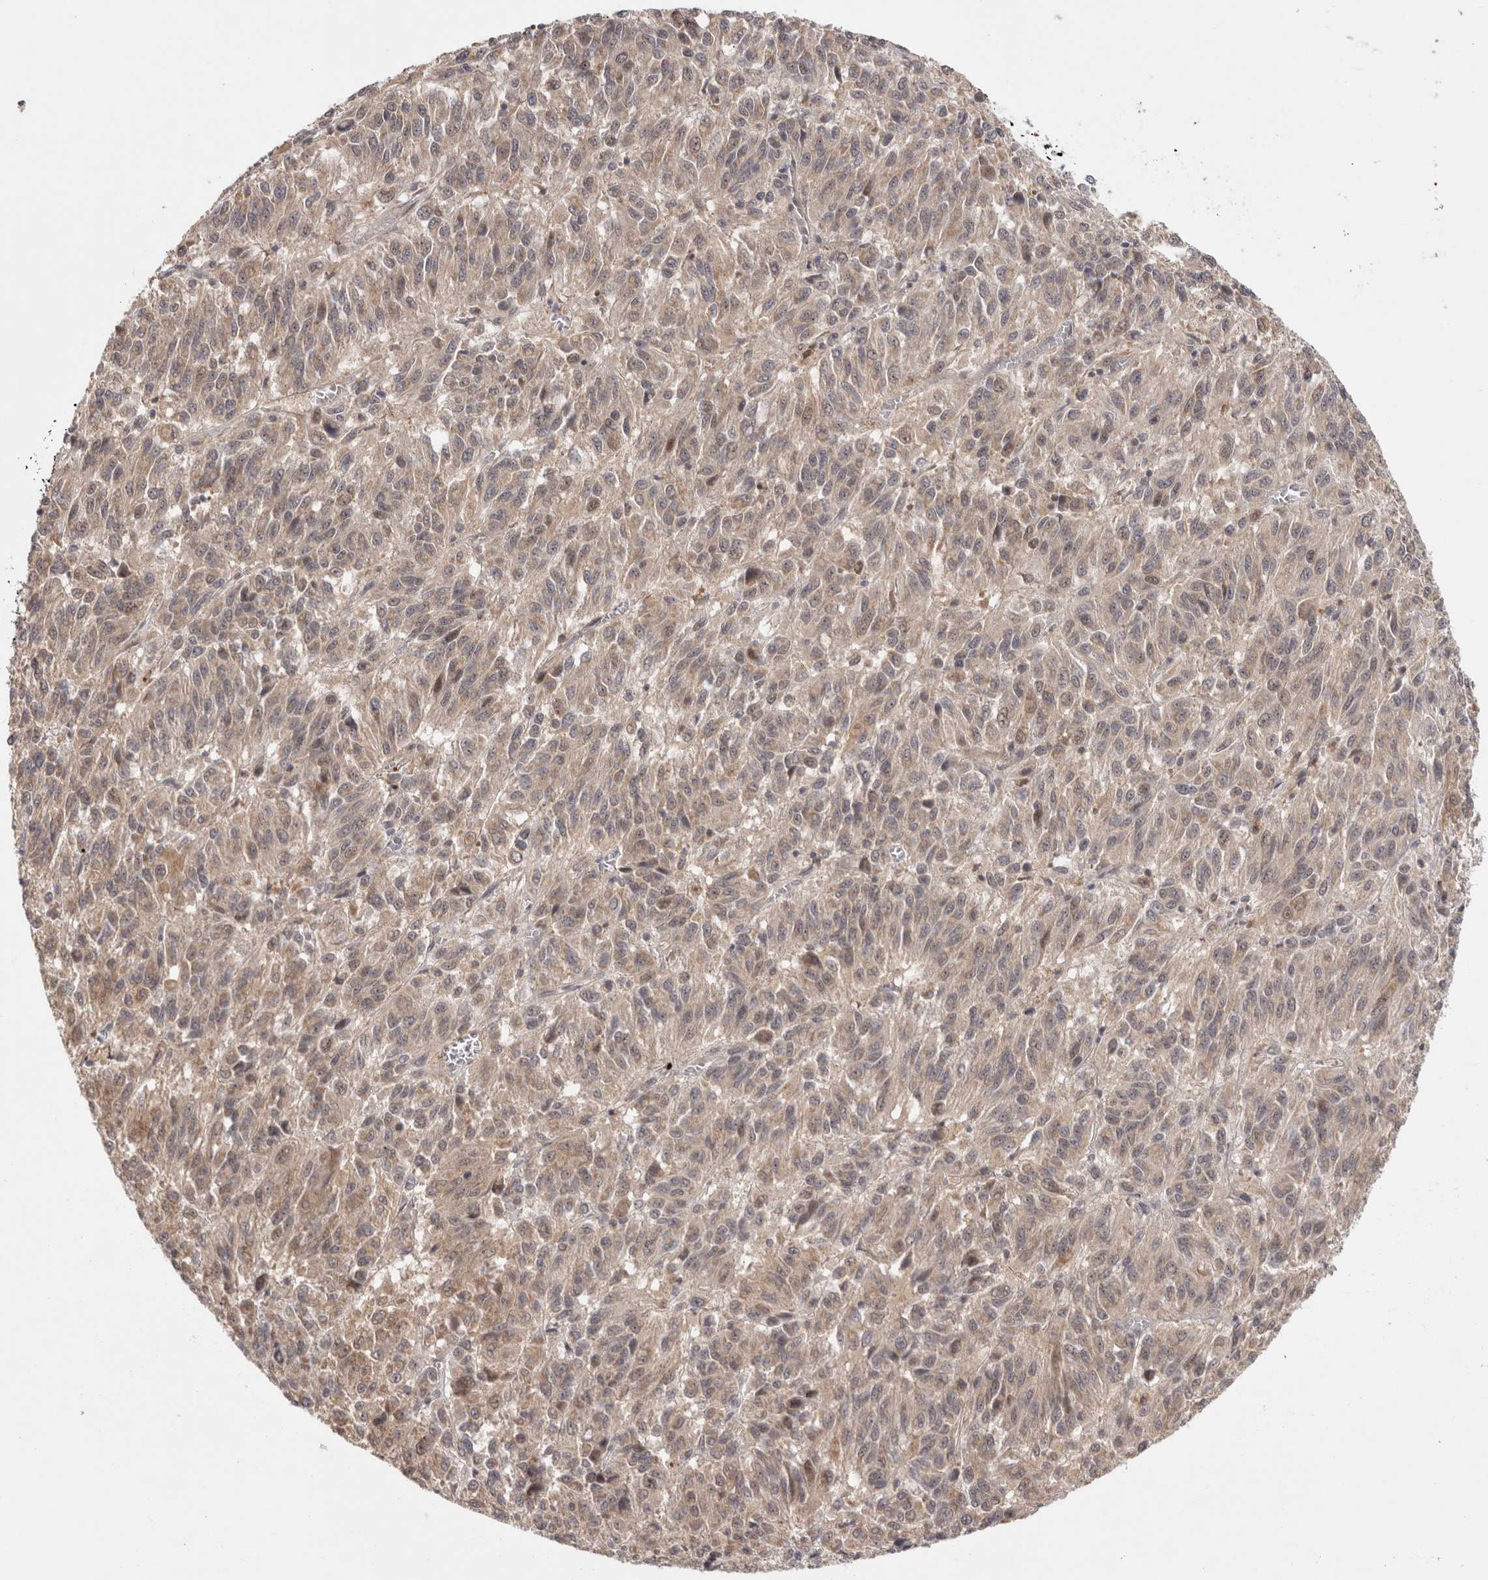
{"staining": {"intensity": "weak", "quantity": ">75%", "location": "cytoplasmic/membranous,nuclear"}, "tissue": "melanoma", "cell_type": "Tumor cells", "image_type": "cancer", "snomed": [{"axis": "morphology", "description": "Malignant melanoma, Metastatic site"}, {"axis": "topography", "description": "Lung"}], "caption": "The photomicrograph reveals a brown stain indicating the presence of a protein in the cytoplasmic/membranous and nuclear of tumor cells in melanoma. The protein of interest is shown in brown color, while the nuclei are stained blue.", "gene": "ZNF318", "patient": {"sex": "male", "age": 64}}